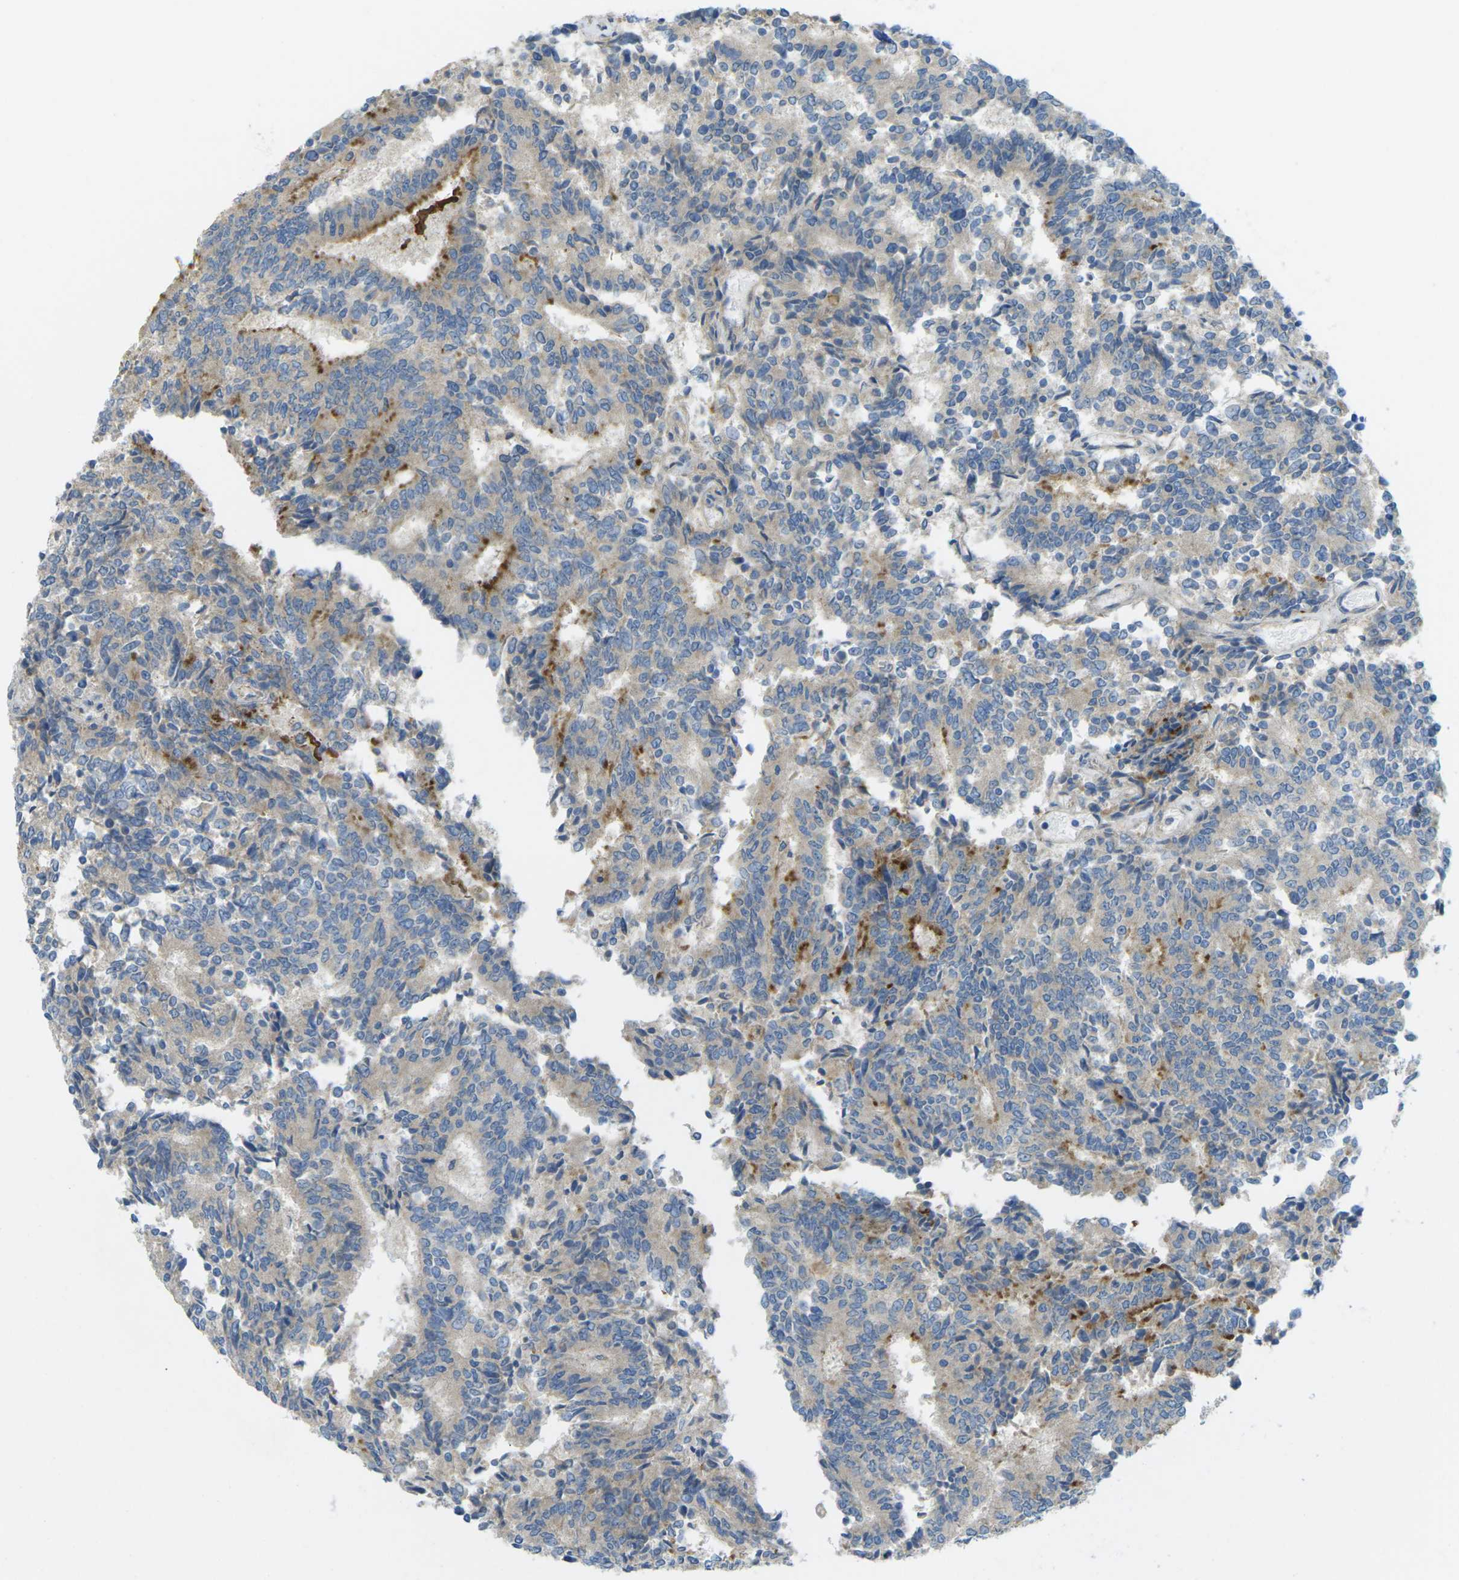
{"staining": {"intensity": "weak", "quantity": ">75%", "location": "cytoplasmic/membranous"}, "tissue": "prostate cancer", "cell_type": "Tumor cells", "image_type": "cancer", "snomed": [{"axis": "morphology", "description": "Normal tissue, NOS"}, {"axis": "morphology", "description": "Adenocarcinoma, High grade"}, {"axis": "topography", "description": "Prostate"}, {"axis": "topography", "description": "Seminal veicle"}], "caption": "Immunohistochemistry (IHC) of prostate cancer reveals low levels of weak cytoplasmic/membranous positivity in approximately >75% of tumor cells. (Brightfield microscopy of DAB IHC at high magnification).", "gene": "MYLK4", "patient": {"sex": "male", "age": 55}}